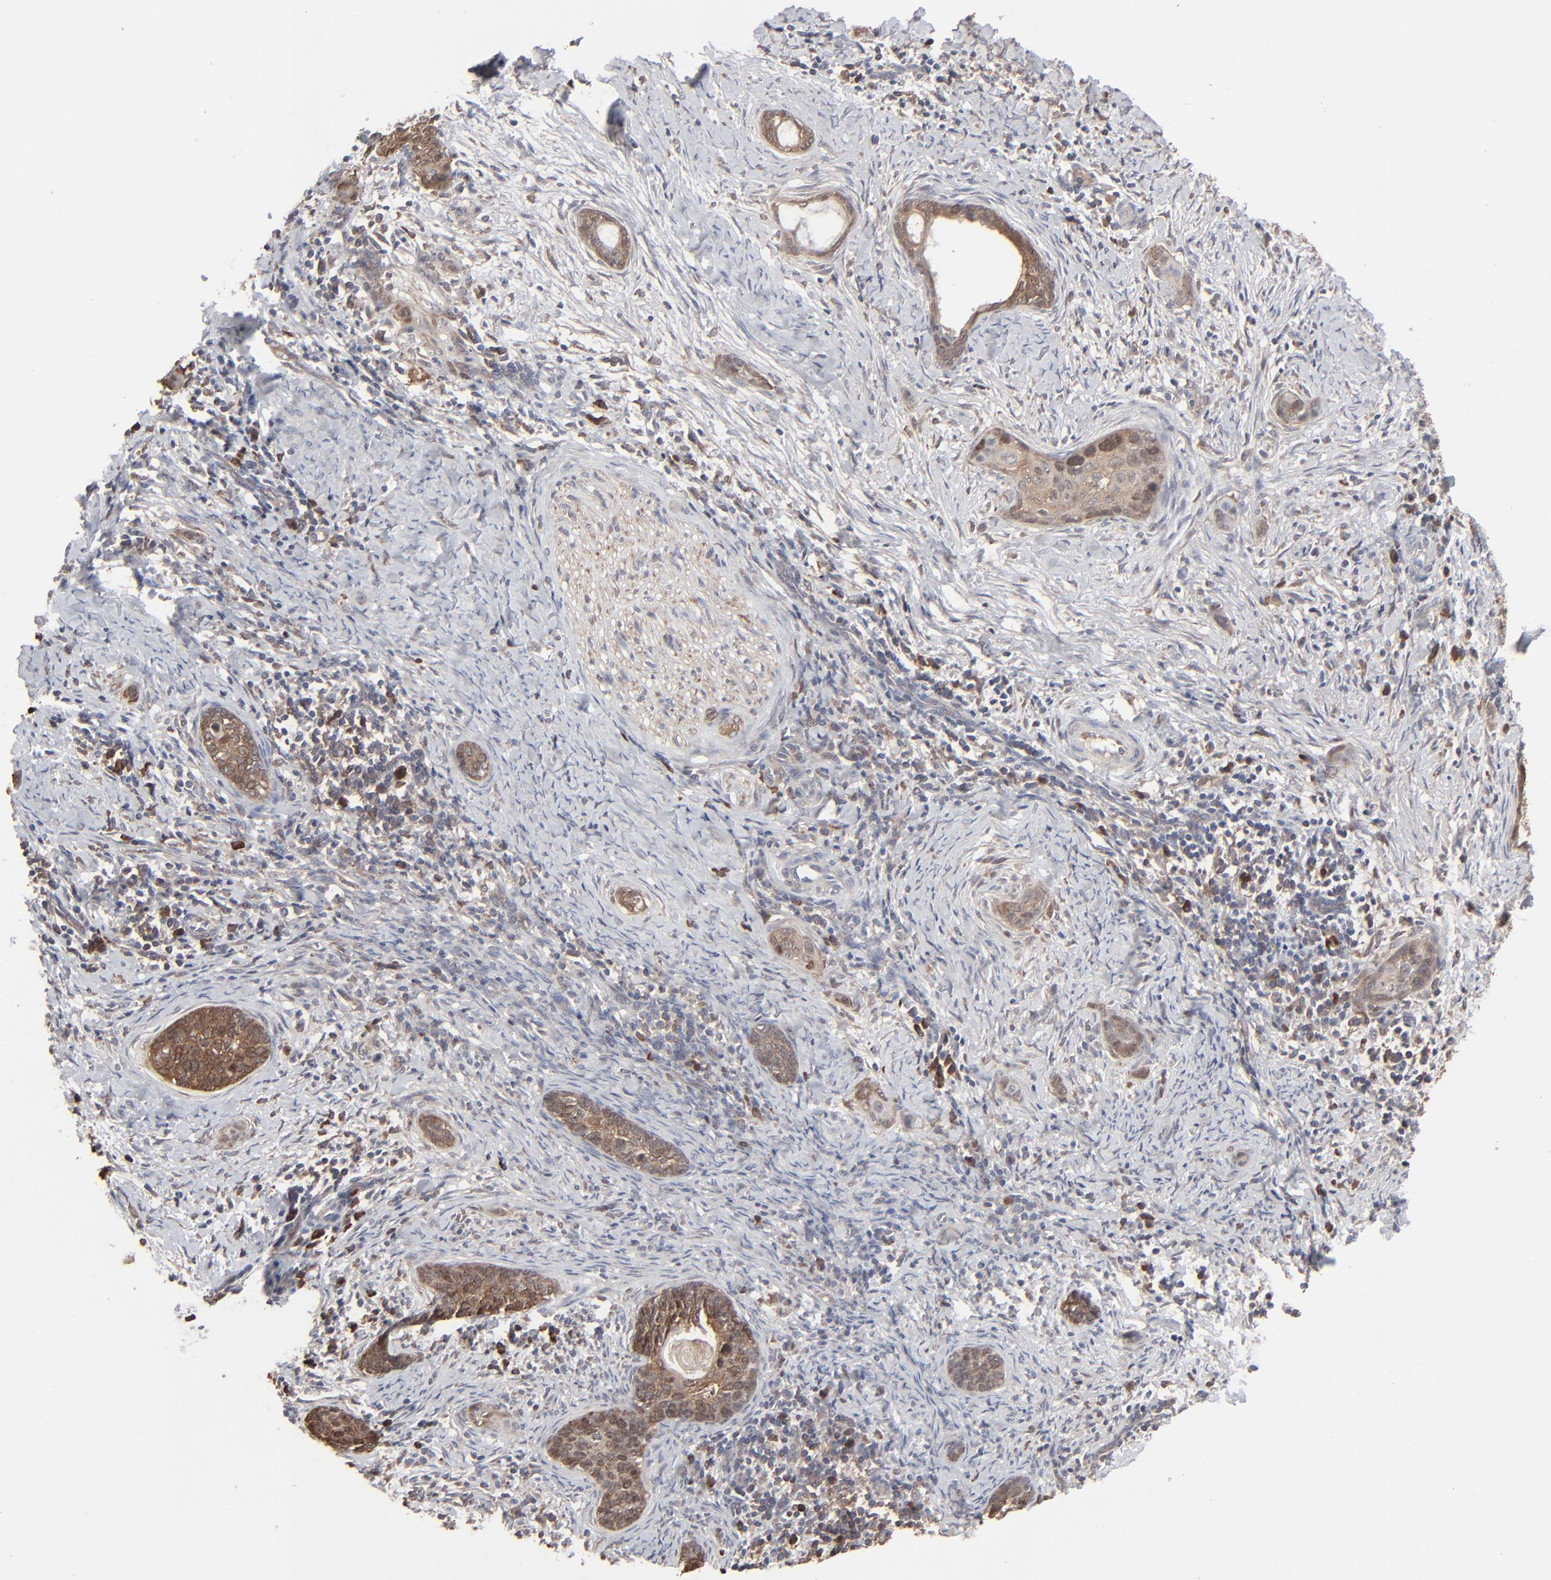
{"staining": {"intensity": "moderate", "quantity": ">75%", "location": "cytoplasmic/membranous"}, "tissue": "cervical cancer", "cell_type": "Tumor cells", "image_type": "cancer", "snomed": [{"axis": "morphology", "description": "Squamous cell carcinoma, NOS"}, {"axis": "topography", "description": "Cervix"}], "caption": "Brown immunohistochemical staining in cervical squamous cell carcinoma exhibits moderate cytoplasmic/membranous staining in about >75% of tumor cells.", "gene": "NME1-NME2", "patient": {"sex": "female", "age": 33}}